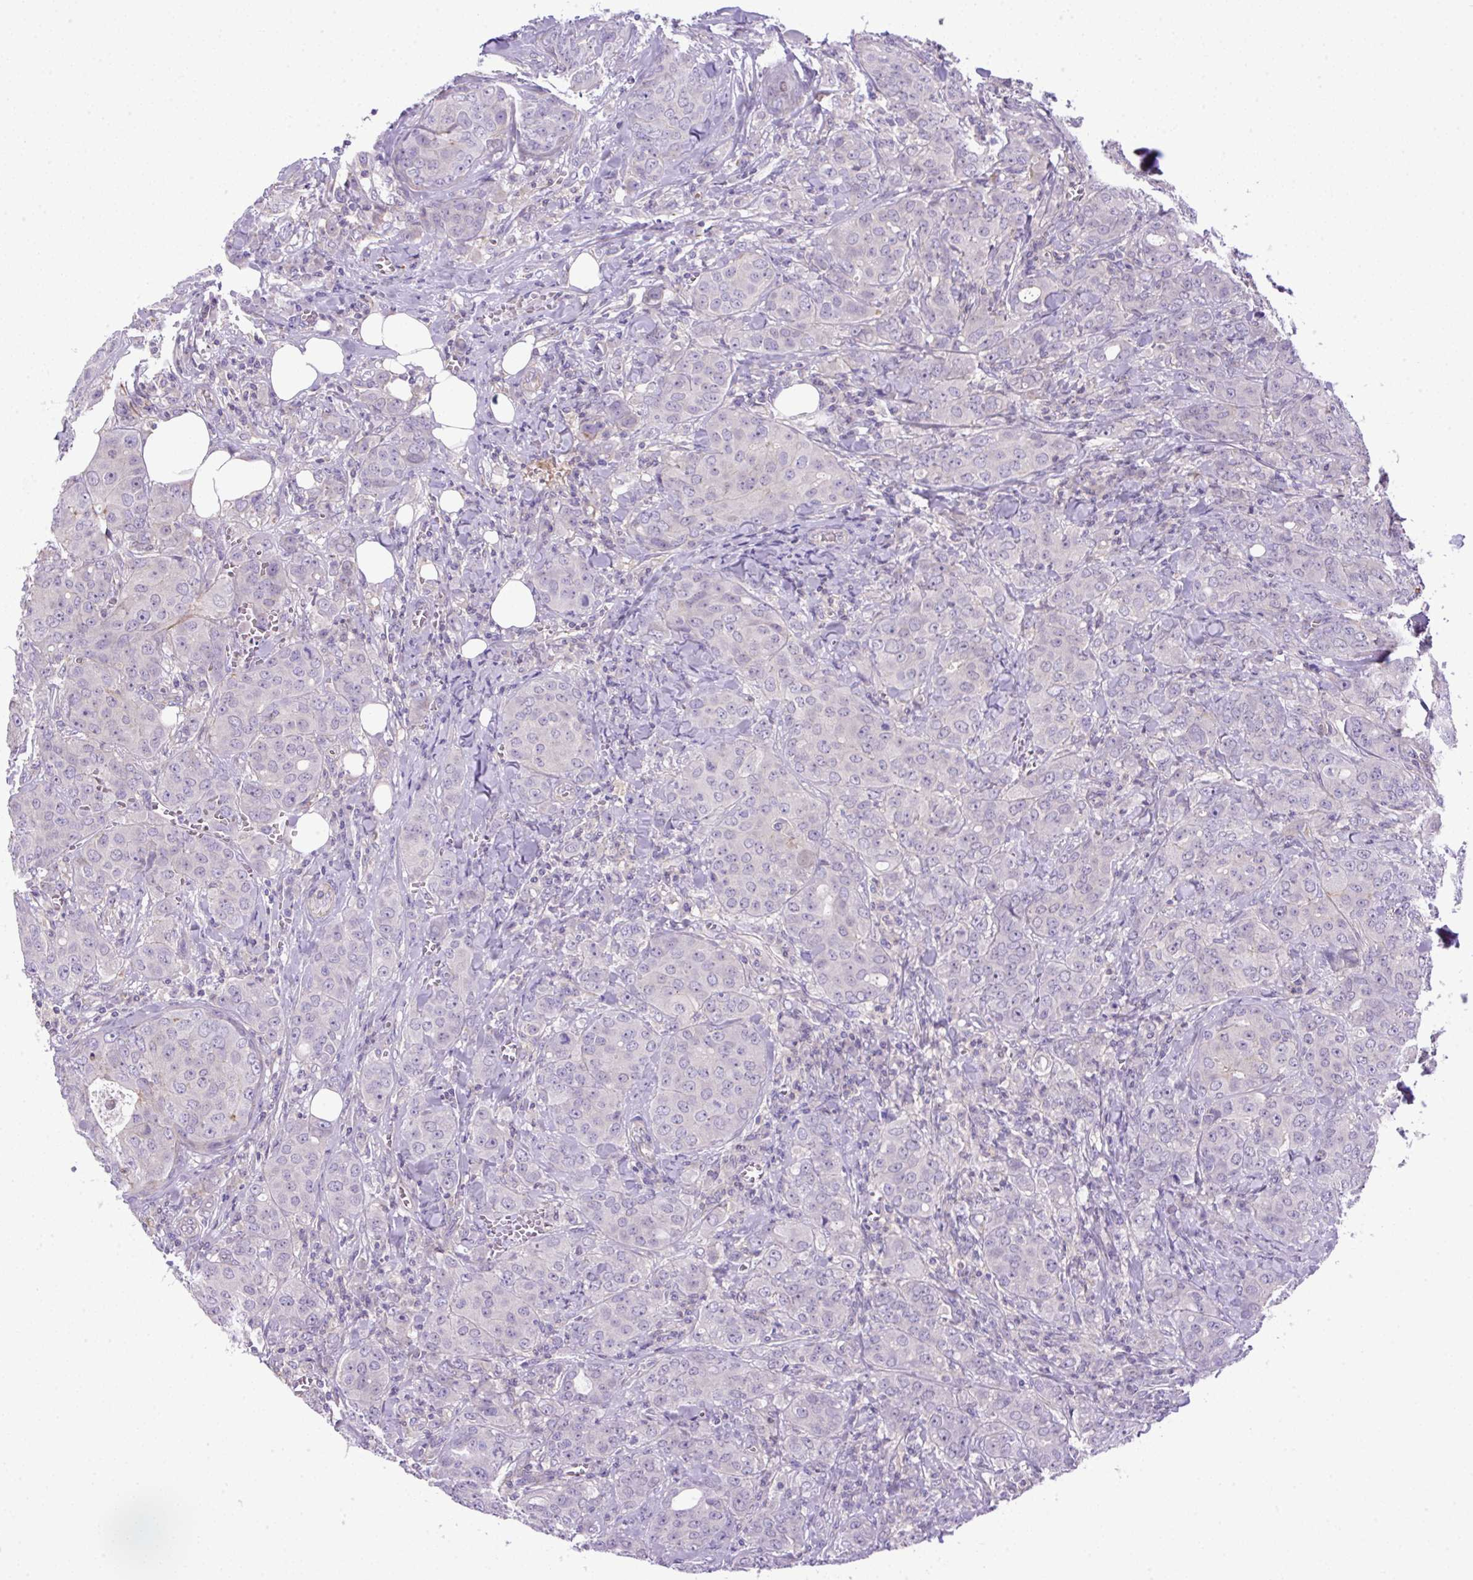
{"staining": {"intensity": "negative", "quantity": "none", "location": "none"}, "tissue": "breast cancer", "cell_type": "Tumor cells", "image_type": "cancer", "snomed": [{"axis": "morphology", "description": "Duct carcinoma"}, {"axis": "topography", "description": "Breast"}], "caption": "DAB immunohistochemical staining of human breast cancer displays no significant expression in tumor cells.", "gene": "NPTN", "patient": {"sex": "female", "age": 43}}